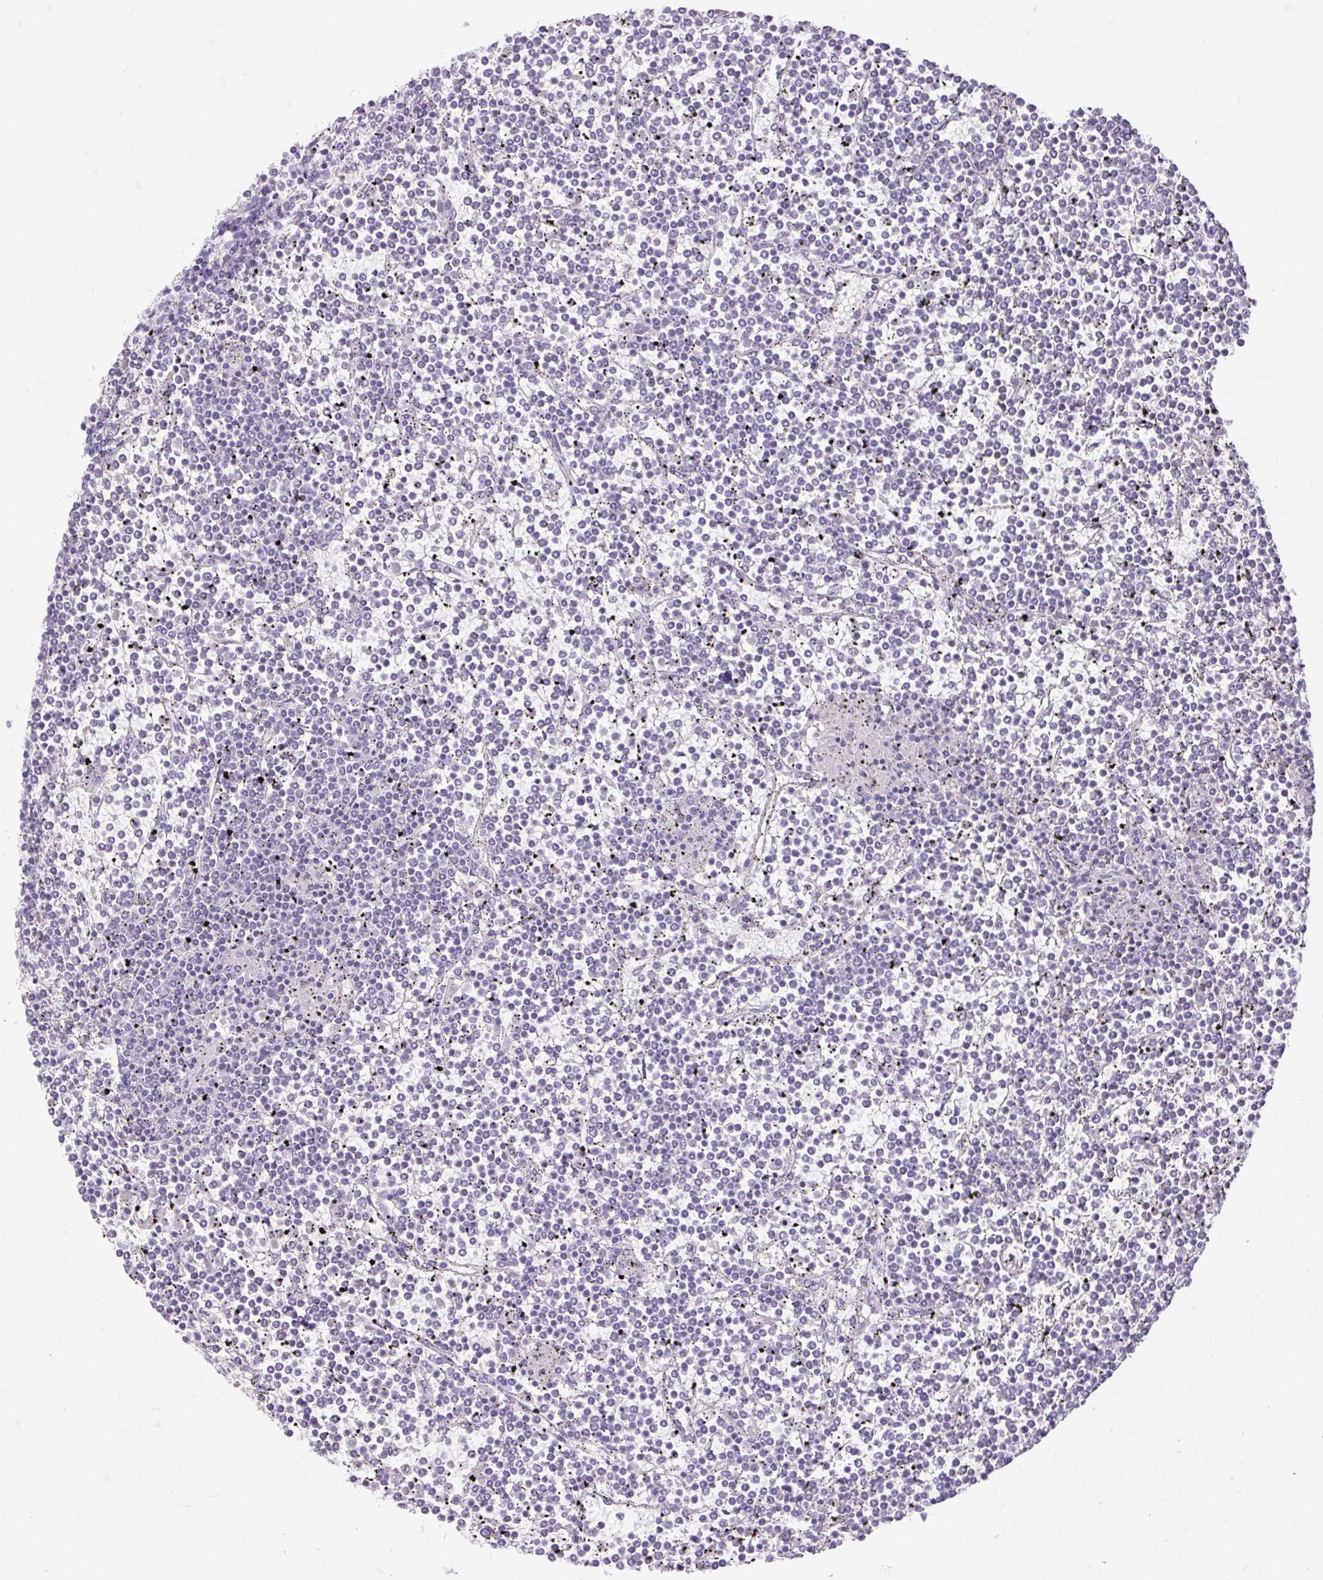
{"staining": {"intensity": "negative", "quantity": "none", "location": "none"}, "tissue": "lymphoma", "cell_type": "Tumor cells", "image_type": "cancer", "snomed": [{"axis": "morphology", "description": "Malignant lymphoma, non-Hodgkin's type, Low grade"}, {"axis": "topography", "description": "Spleen"}], "caption": "IHC image of lymphoma stained for a protein (brown), which demonstrates no positivity in tumor cells.", "gene": "BCAS1", "patient": {"sex": "female", "age": 19}}